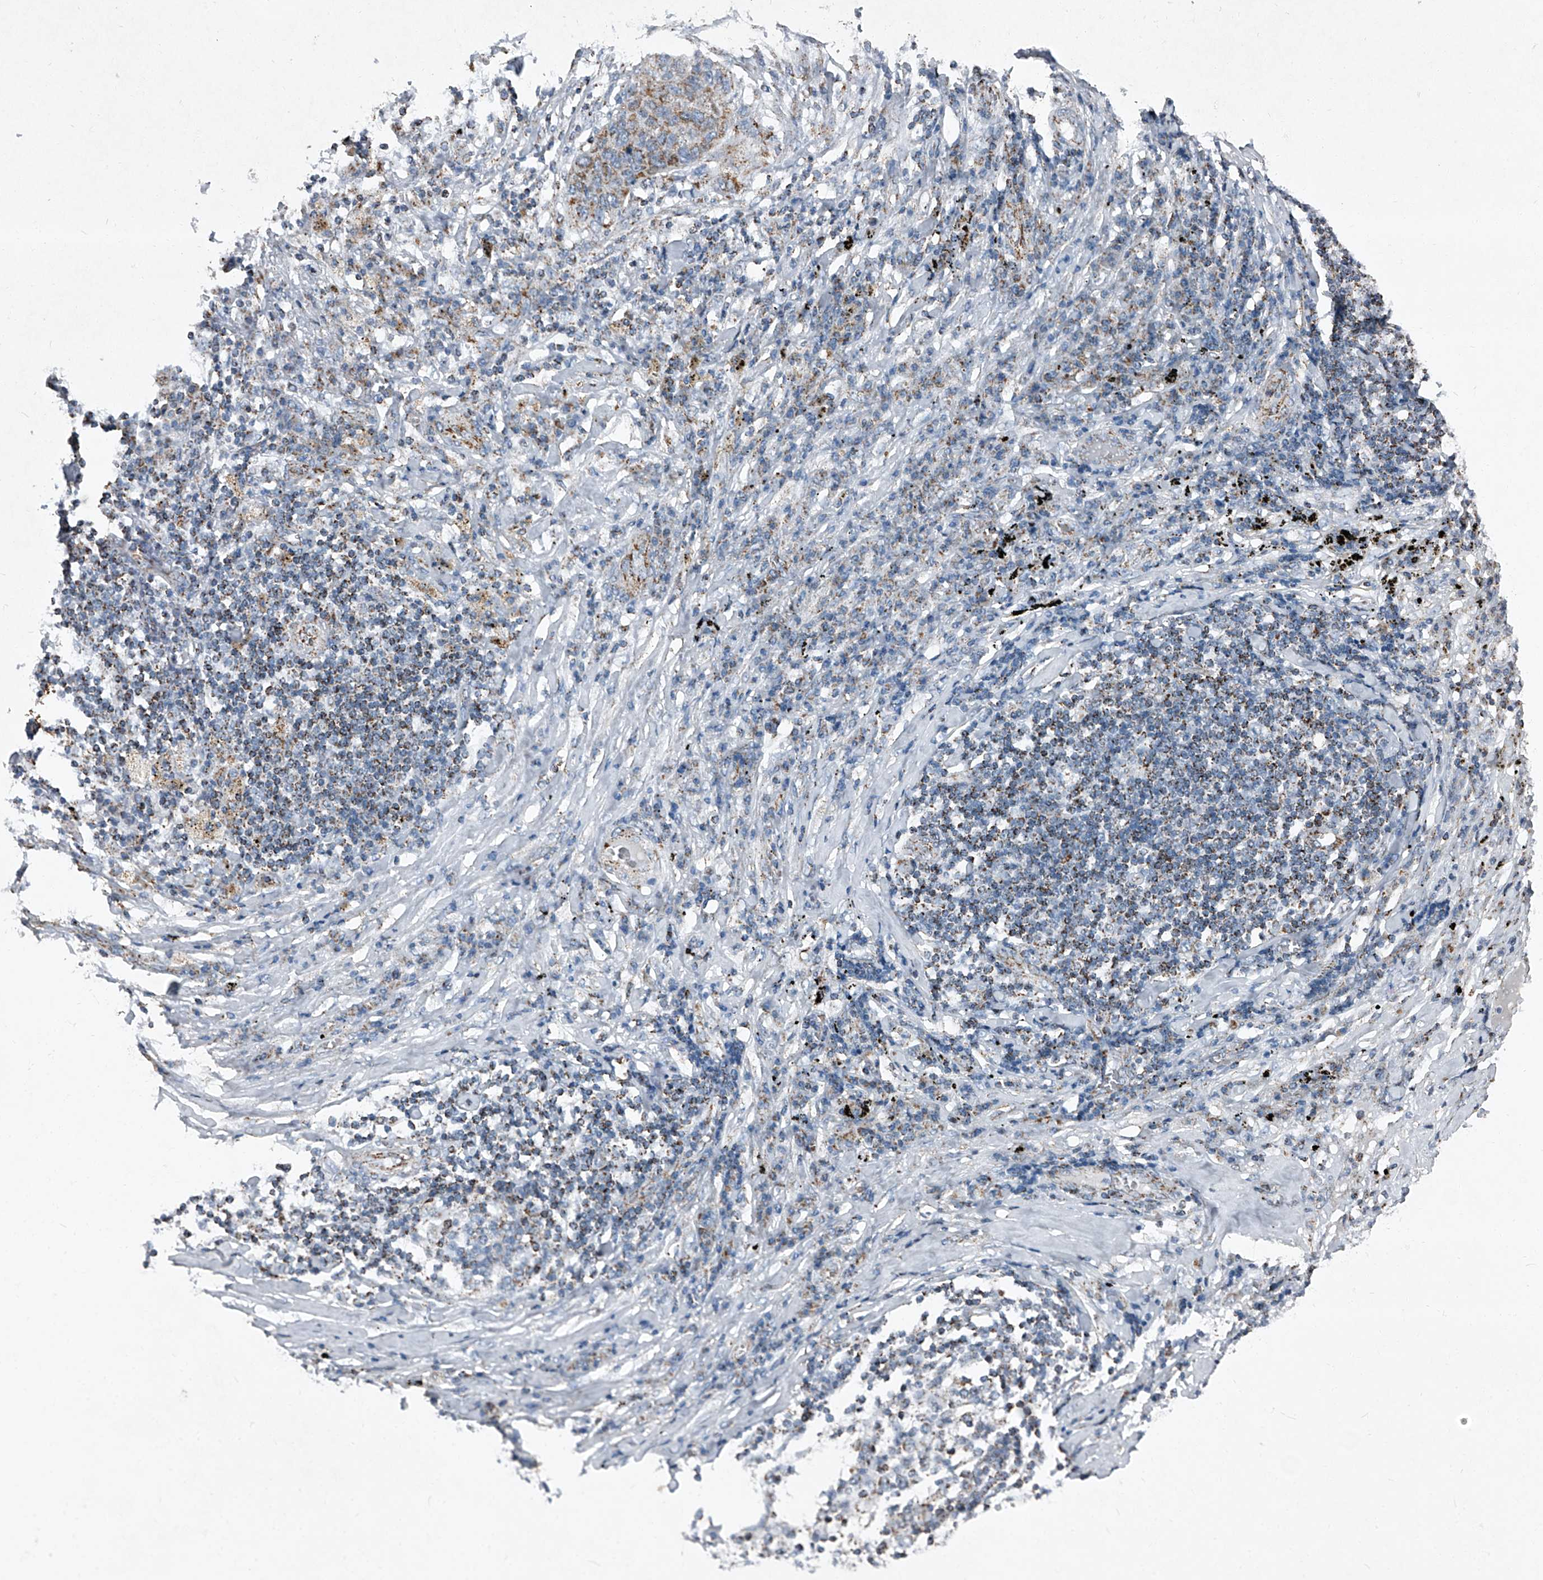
{"staining": {"intensity": "moderate", "quantity": "25%-75%", "location": "cytoplasmic/membranous"}, "tissue": "lung cancer", "cell_type": "Tumor cells", "image_type": "cancer", "snomed": [{"axis": "morphology", "description": "Squamous cell carcinoma, NOS"}, {"axis": "topography", "description": "Lung"}], "caption": "Protein analysis of lung squamous cell carcinoma tissue shows moderate cytoplasmic/membranous positivity in approximately 25%-75% of tumor cells.", "gene": "CHRNA7", "patient": {"sex": "female", "age": 63}}